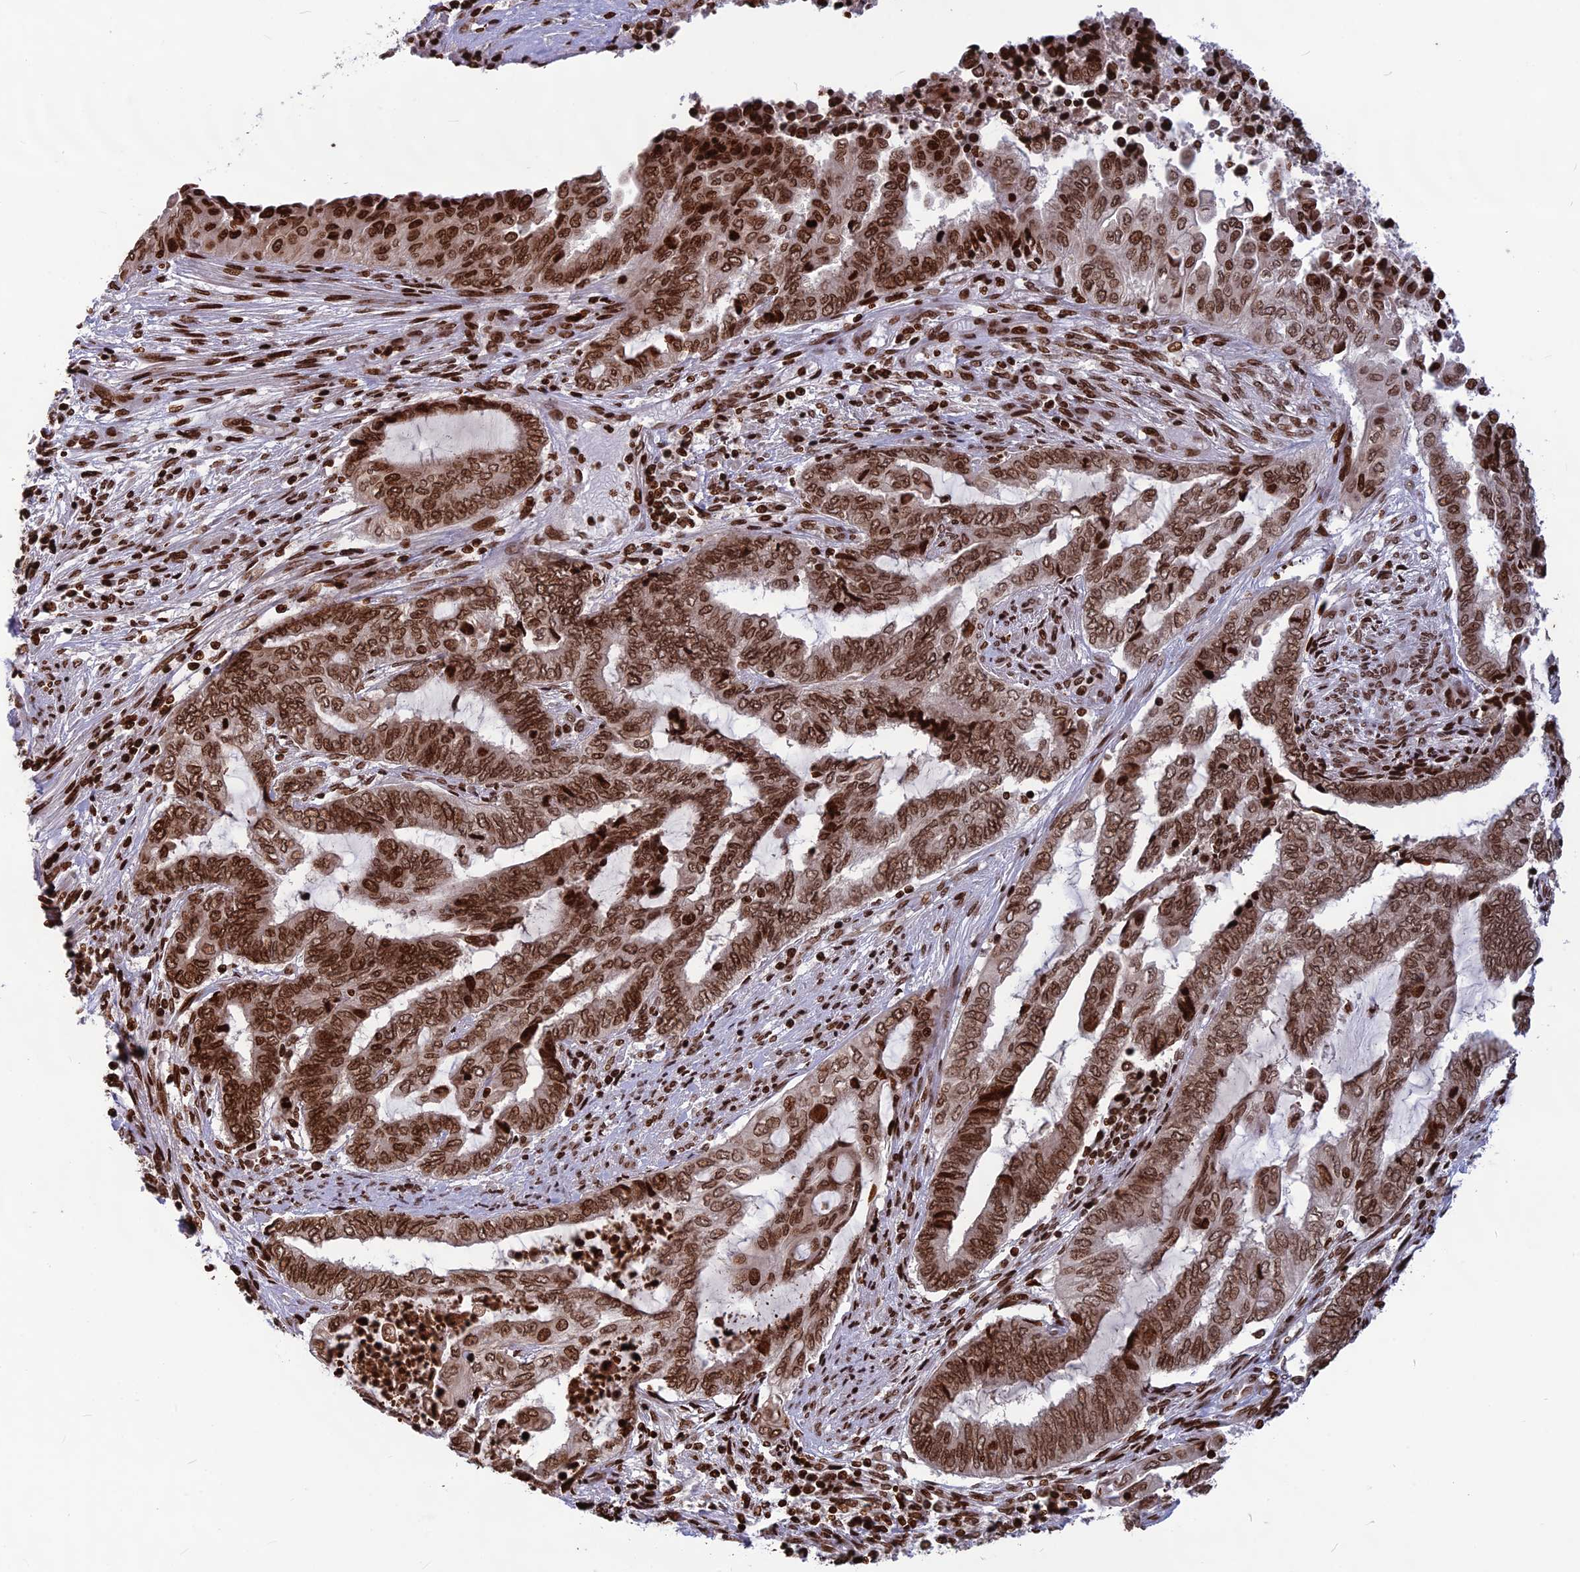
{"staining": {"intensity": "strong", "quantity": ">75%", "location": "nuclear"}, "tissue": "endometrial cancer", "cell_type": "Tumor cells", "image_type": "cancer", "snomed": [{"axis": "morphology", "description": "Adenocarcinoma, NOS"}, {"axis": "topography", "description": "Uterus"}, {"axis": "topography", "description": "Endometrium"}], "caption": "Immunohistochemistry image of neoplastic tissue: adenocarcinoma (endometrial) stained using immunohistochemistry (IHC) reveals high levels of strong protein expression localized specifically in the nuclear of tumor cells, appearing as a nuclear brown color.", "gene": "TET2", "patient": {"sex": "female", "age": 70}}